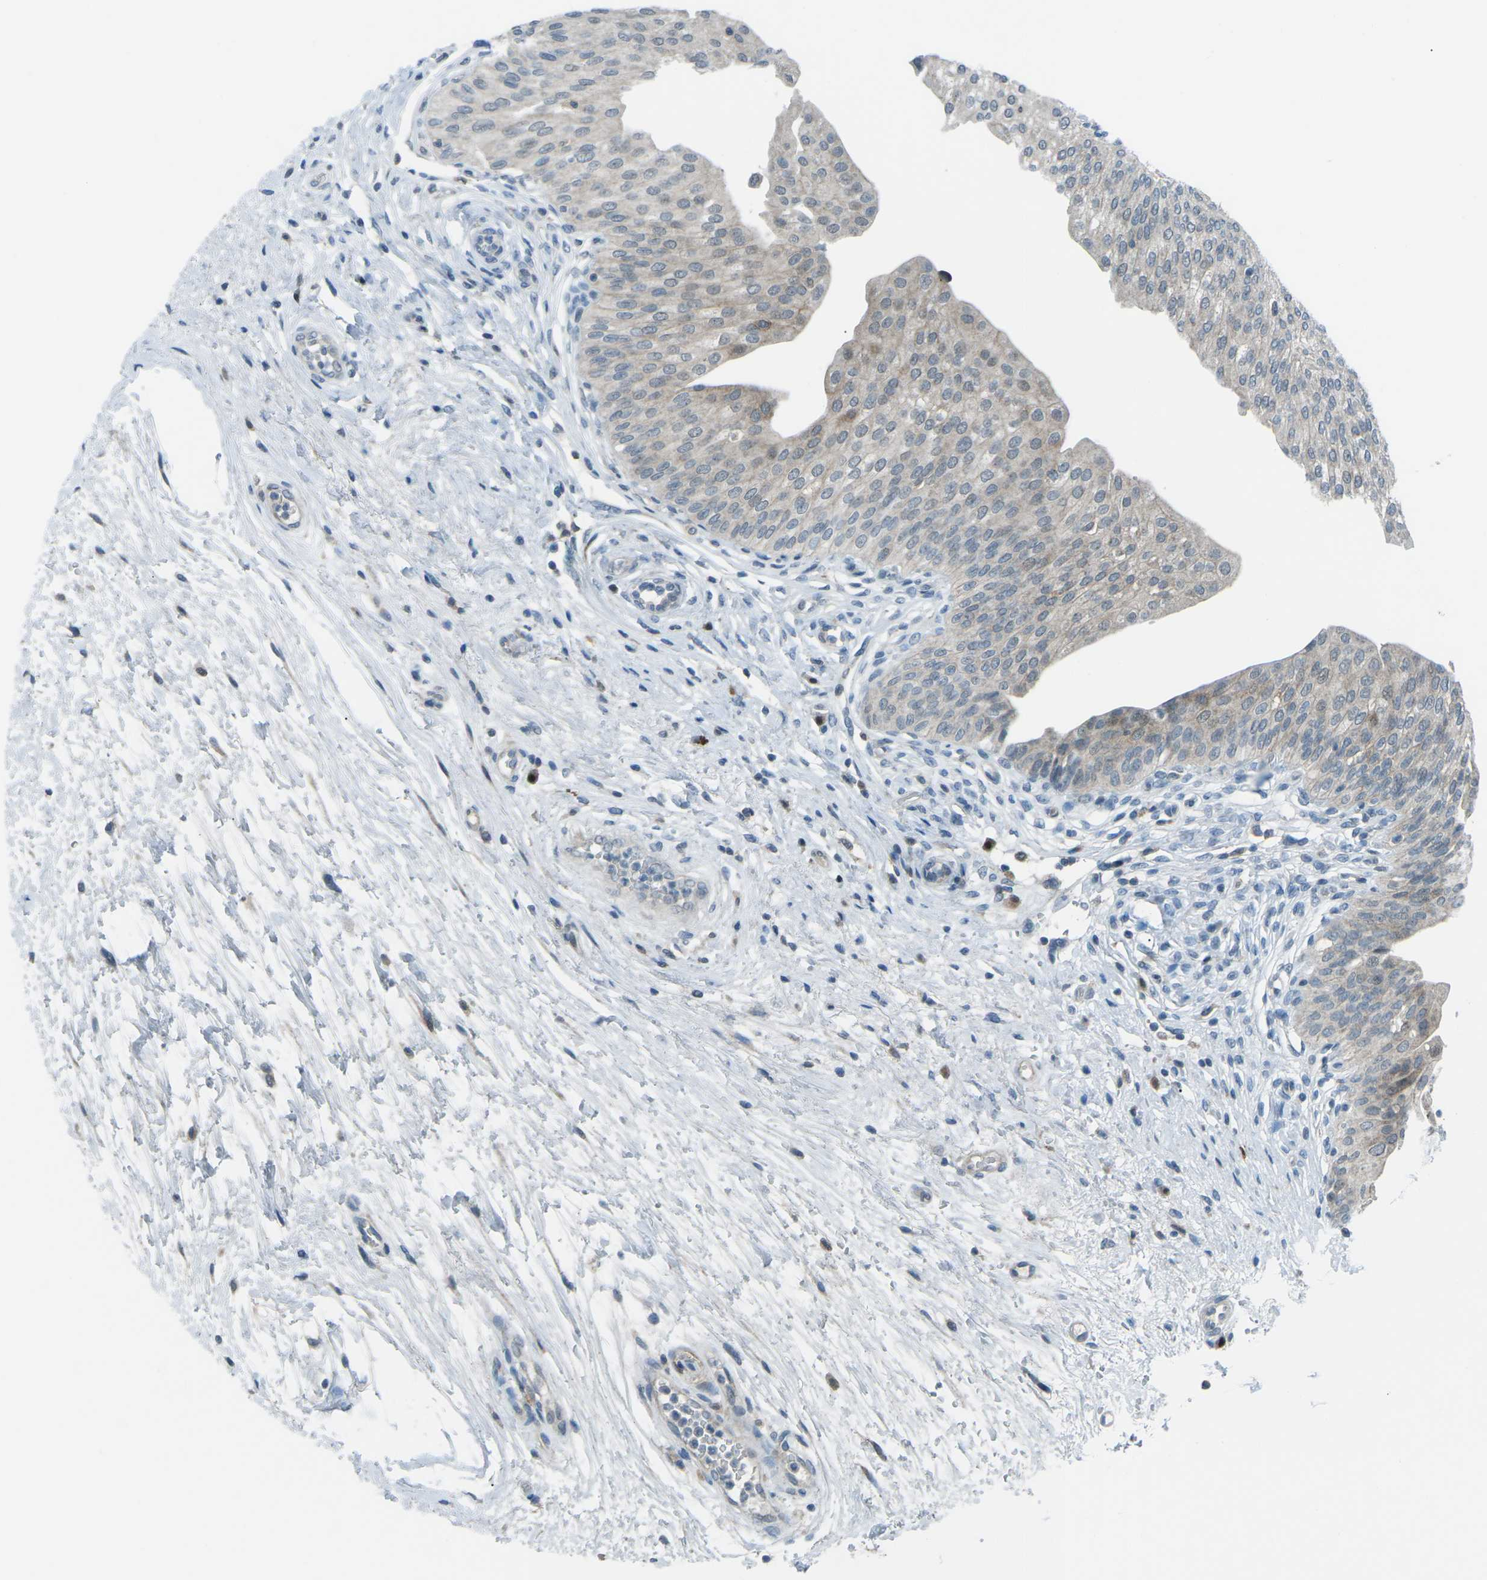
{"staining": {"intensity": "weak", "quantity": "25%-75%", "location": "cytoplasmic/membranous"}, "tissue": "urinary bladder", "cell_type": "Urothelial cells", "image_type": "normal", "snomed": [{"axis": "morphology", "description": "Normal tissue, NOS"}, {"axis": "topography", "description": "Urinary bladder"}], "caption": "Weak cytoplasmic/membranous protein expression is identified in about 25%-75% of urothelial cells in urinary bladder.", "gene": "PRKCA", "patient": {"sex": "male", "age": 46}}